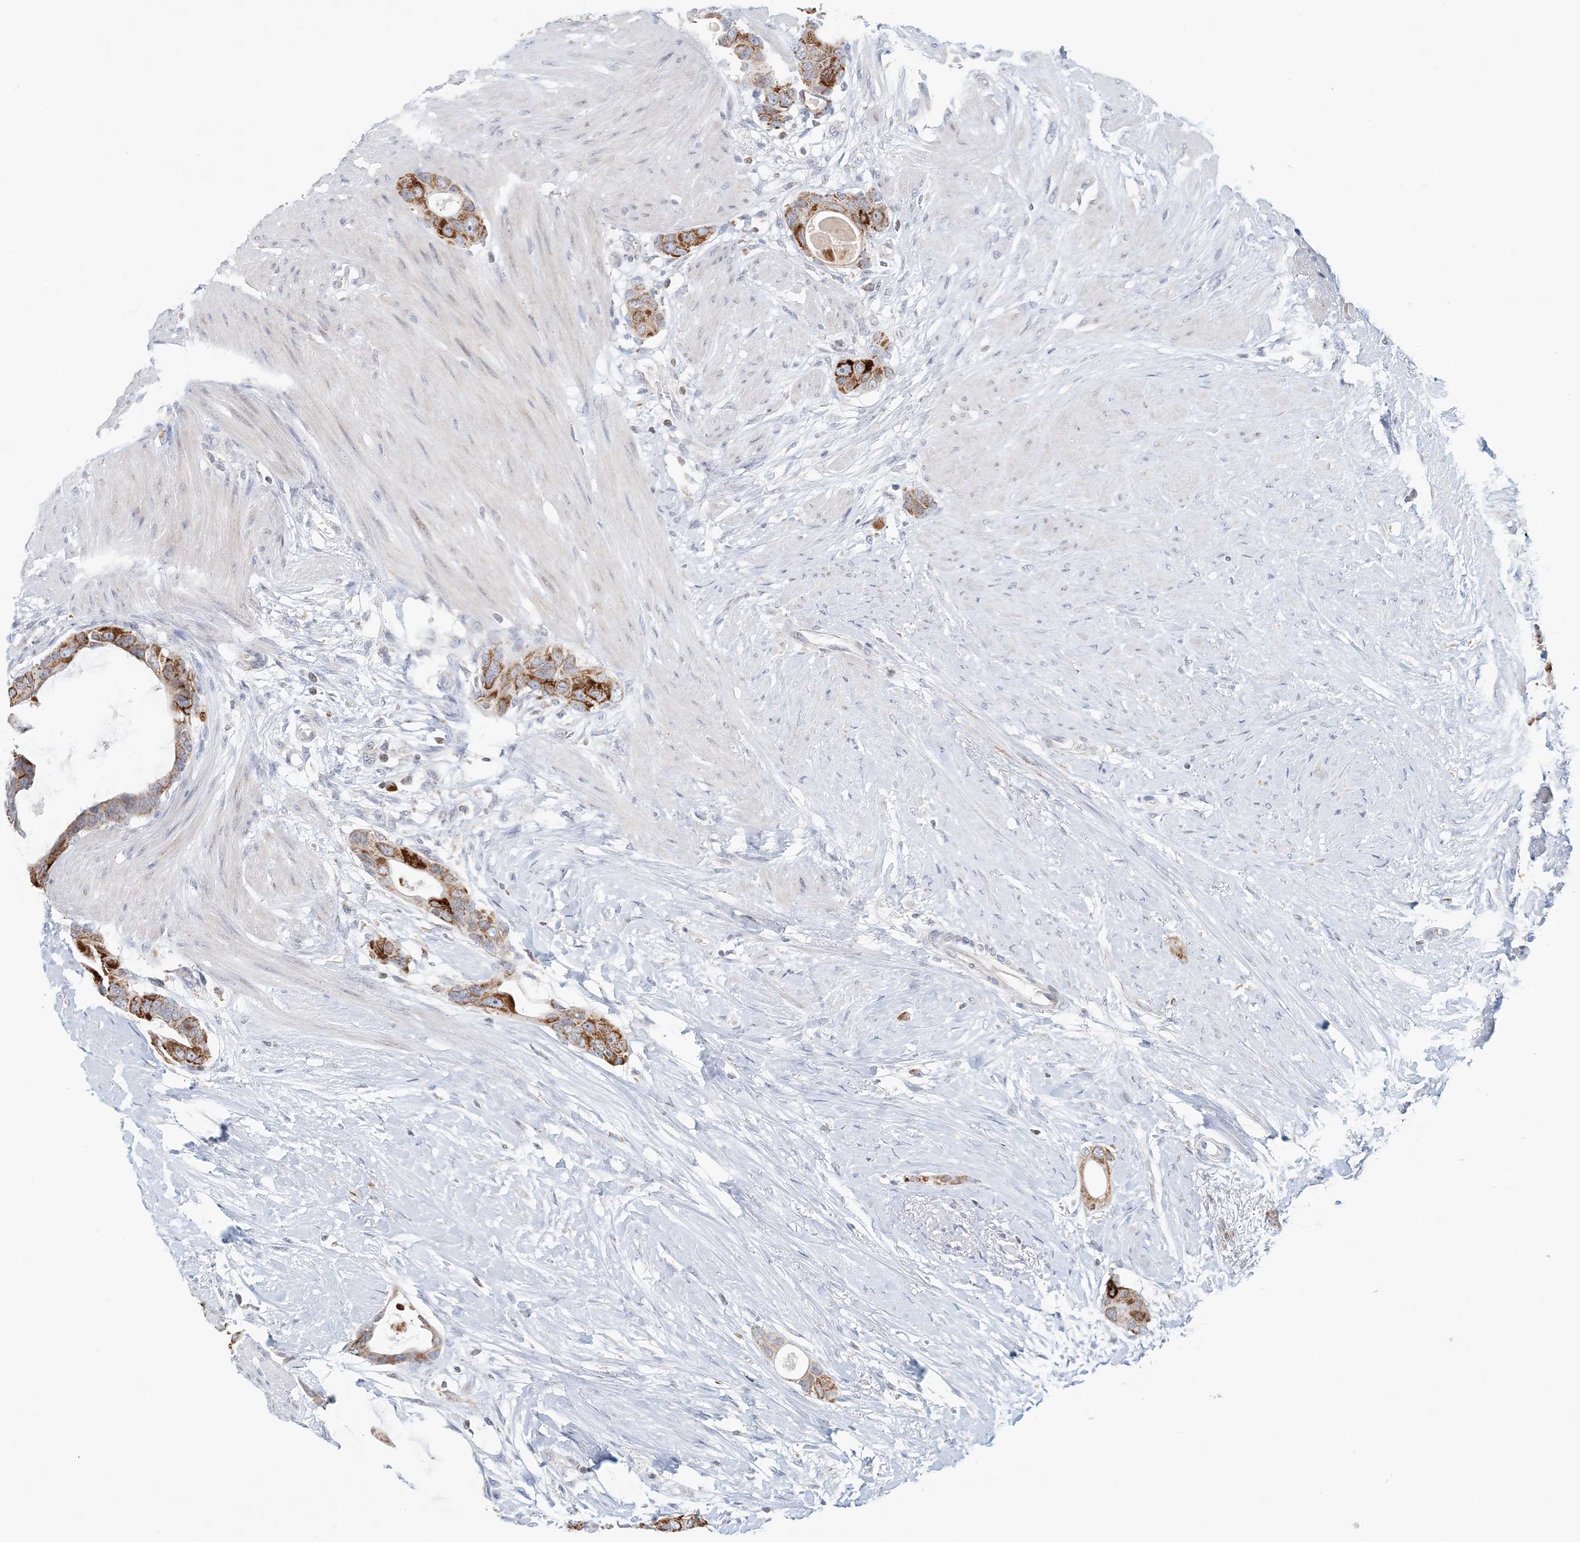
{"staining": {"intensity": "strong", "quantity": "25%-75%", "location": "cytoplasmic/membranous"}, "tissue": "colorectal cancer", "cell_type": "Tumor cells", "image_type": "cancer", "snomed": [{"axis": "morphology", "description": "Adenocarcinoma, NOS"}, {"axis": "topography", "description": "Rectum"}], "caption": "High-magnification brightfield microscopy of colorectal cancer (adenocarcinoma) stained with DAB (3,3'-diaminobenzidine) (brown) and counterstained with hematoxylin (blue). tumor cells exhibit strong cytoplasmic/membranous positivity is present in about25%-75% of cells.", "gene": "BDH1", "patient": {"sex": "male", "age": 51}}